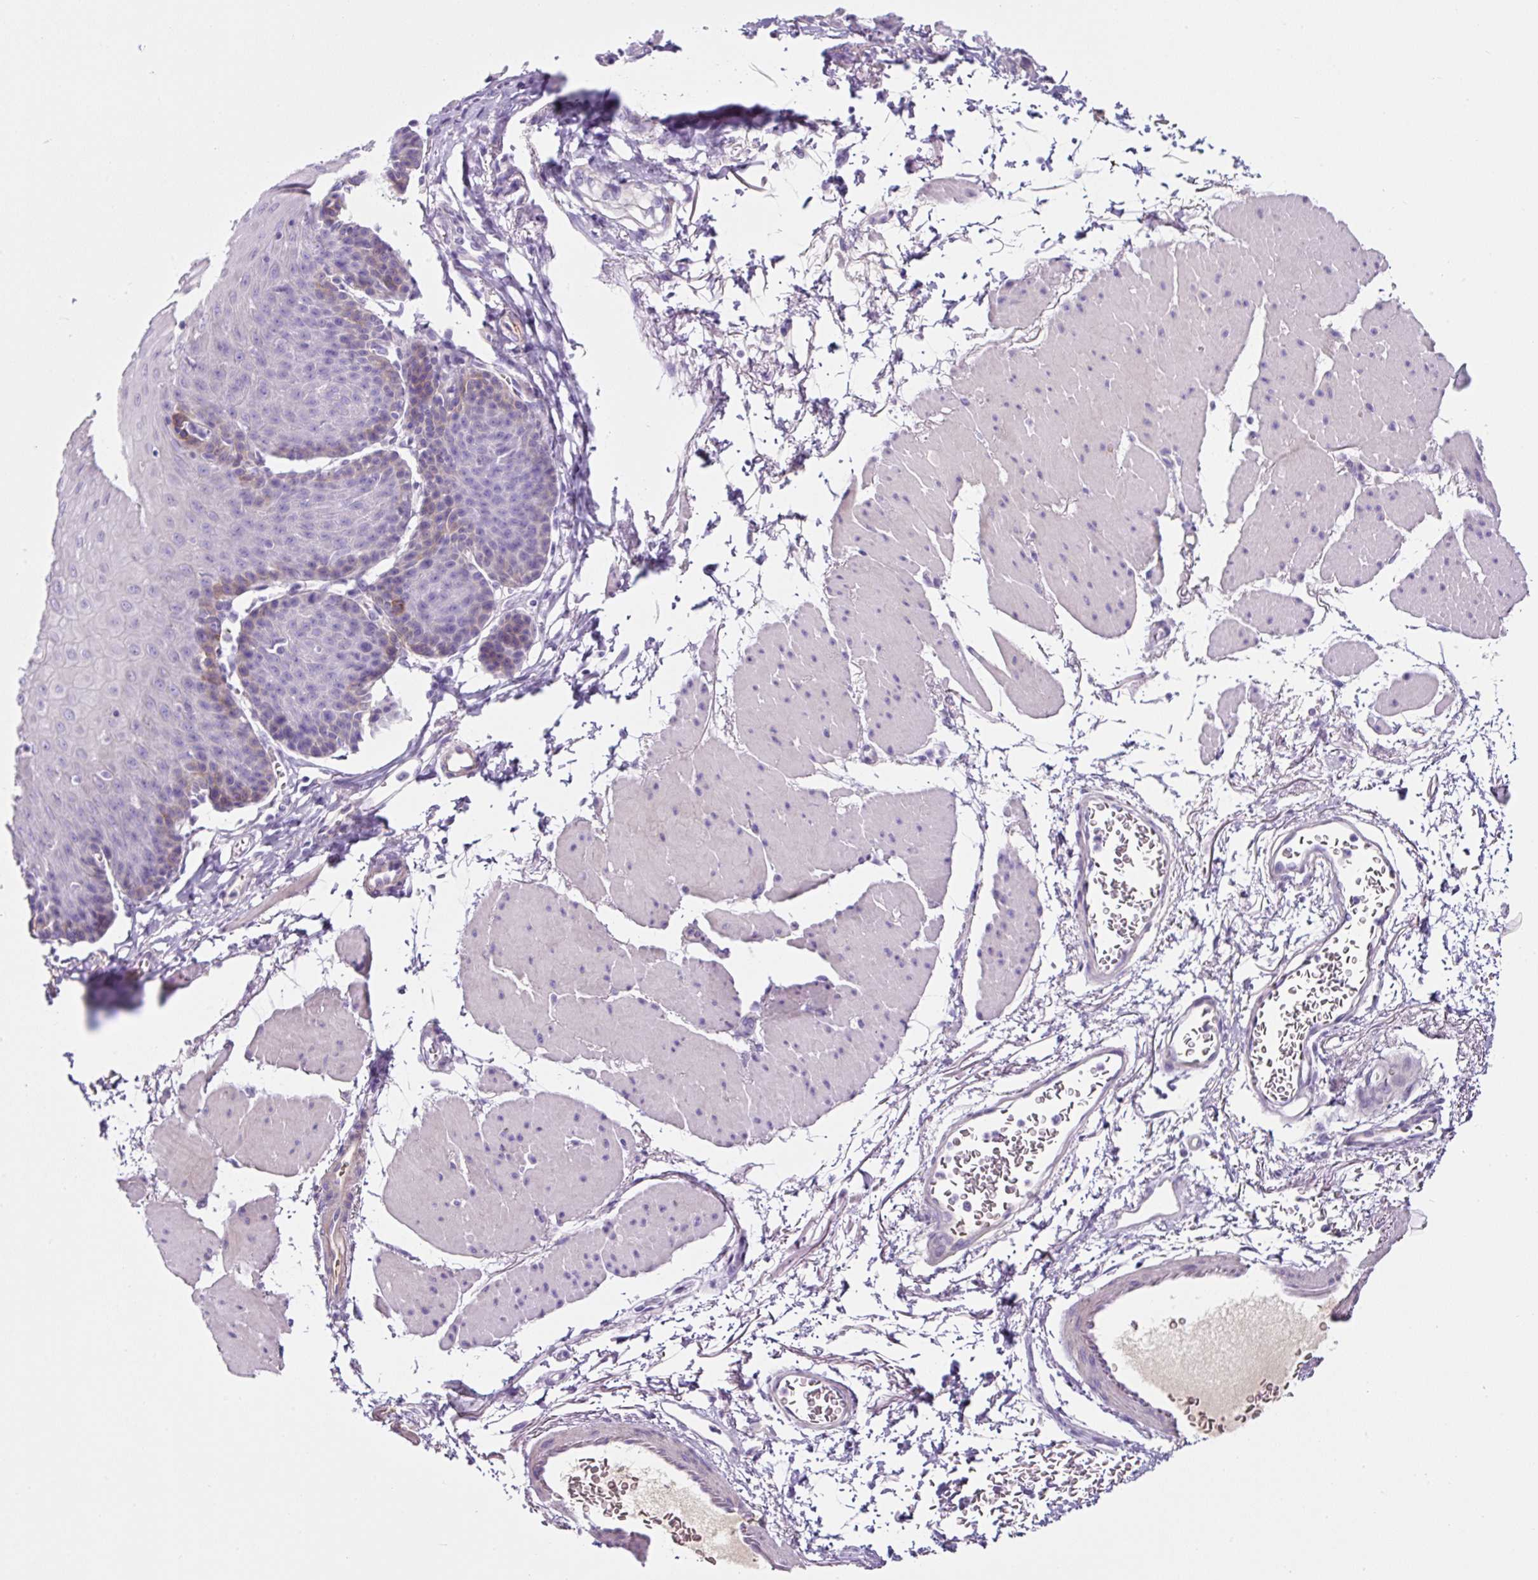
{"staining": {"intensity": "weak", "quantity": "<25%", "location": "cytoplasmic/membranous"}, "tissue": "esophagus", "cell_type": "Squamous epithelial cells", "image_type": "normal", "snomed": [{"axis": "morphology", "description": "Normal tissue, NOS"}, {"axis": "topography", "description": "Esophagus"}], "caption": "The IHC photomicrograph has no significant positivity in squamous epithelial cells of esophagus.", "gene": "OR14A2", "patient": {"sex": "female", "age": 81}}